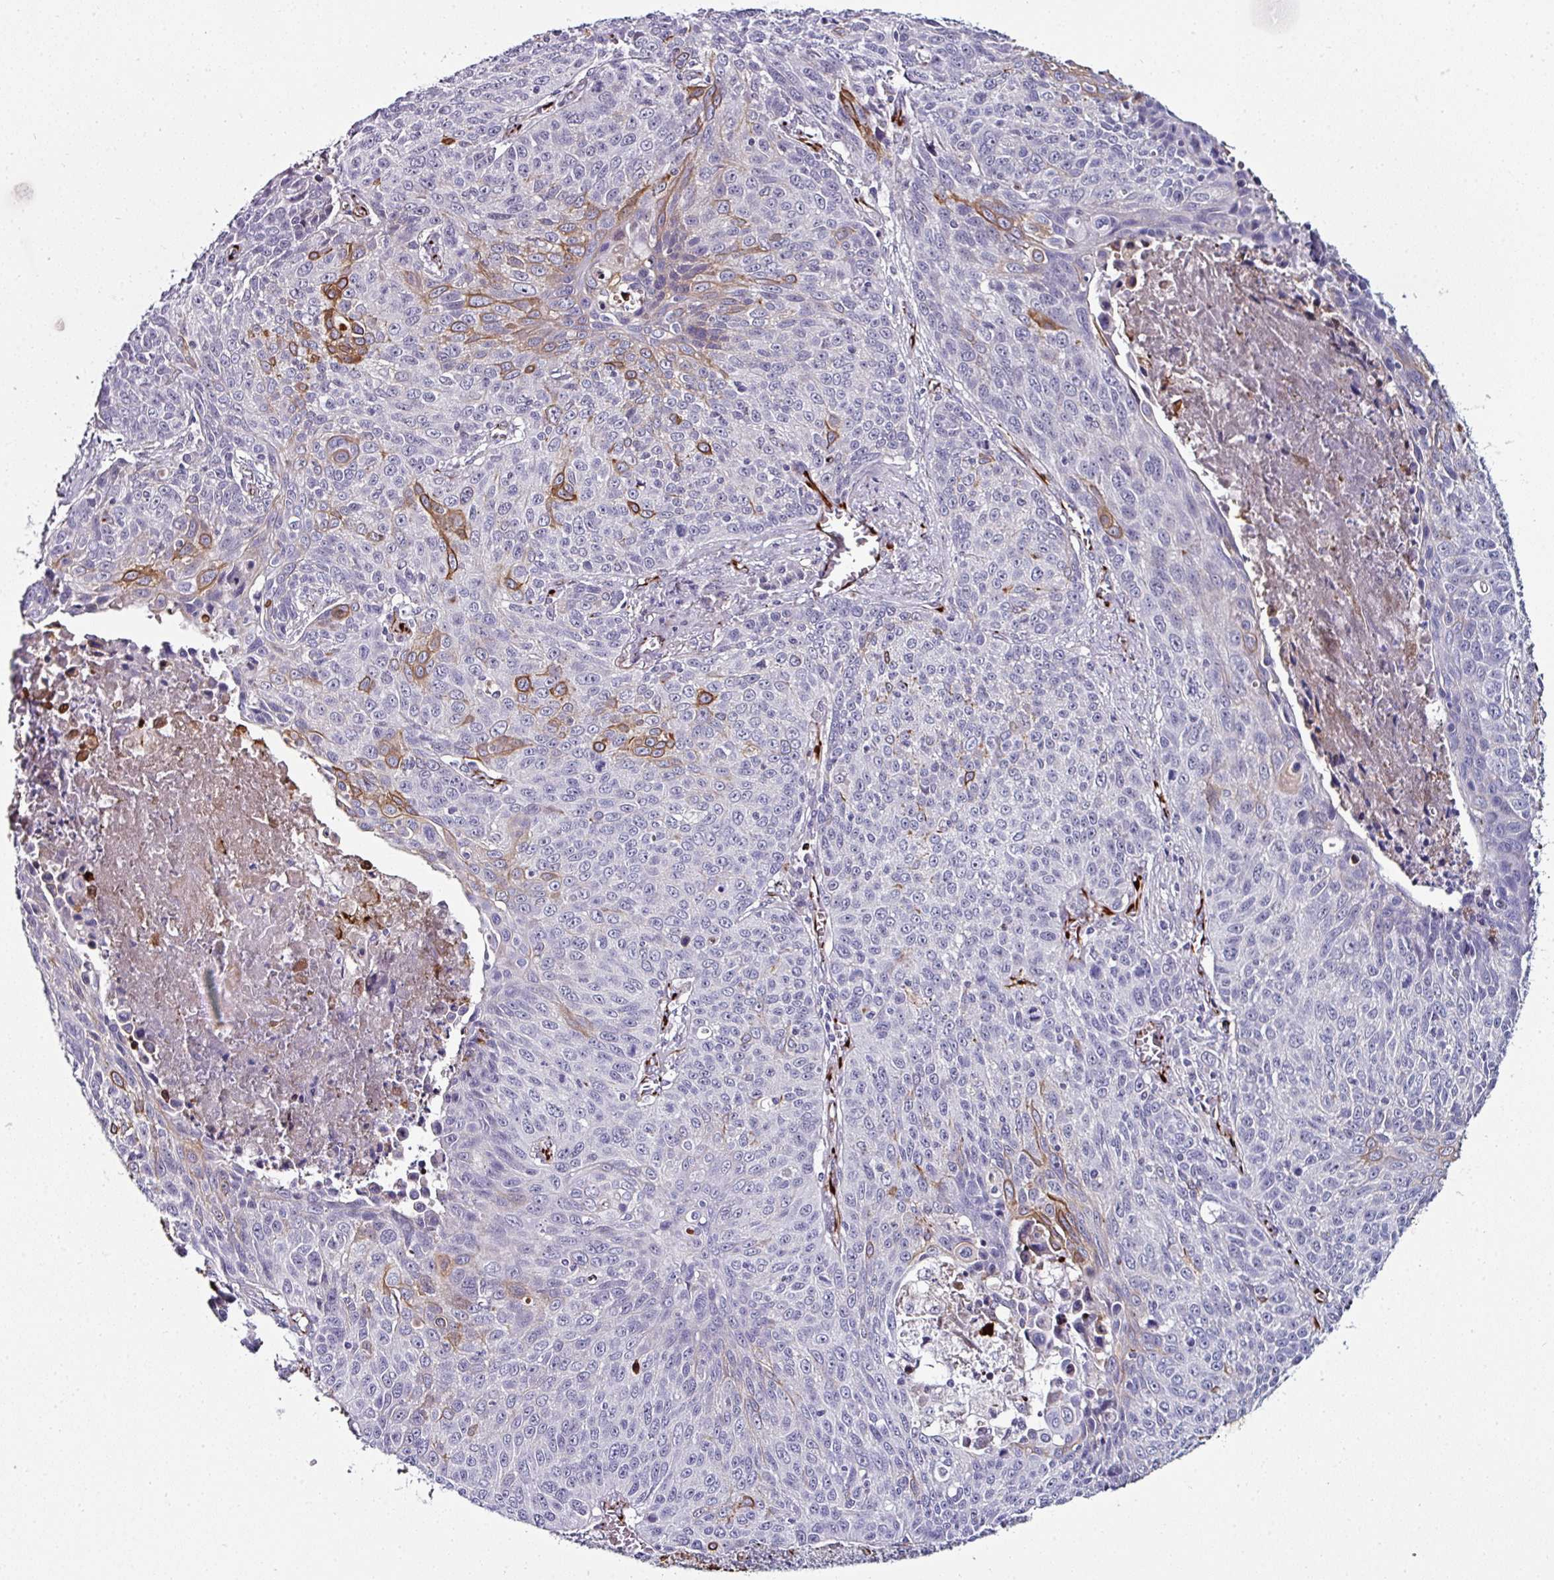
{"staining": {"intensity": "moderate", "quantity": "<25%", "location": "cytoplasmic/membranous"}, "tissue": "lung cancer", "cell_type": "Tumor cells", "image_type": "cancer", "snomed": [{"axis": "morphology", "description": "Squamous cell carcinoma, NOS"}, {"axis": "topography", "description": "Lung"}], "caption": "Protein analysis of lung squamous cell carcinoma tissue shows moderate cytoplasmic/membranous staining in about <25% of tumor cells. (DAB (3,3'-diaminobenzidine) = brown stain, brightfield microscopy at high magnification).", "gene": "TMPRSS9", "patient": {"sex": "male", "age": 78}}